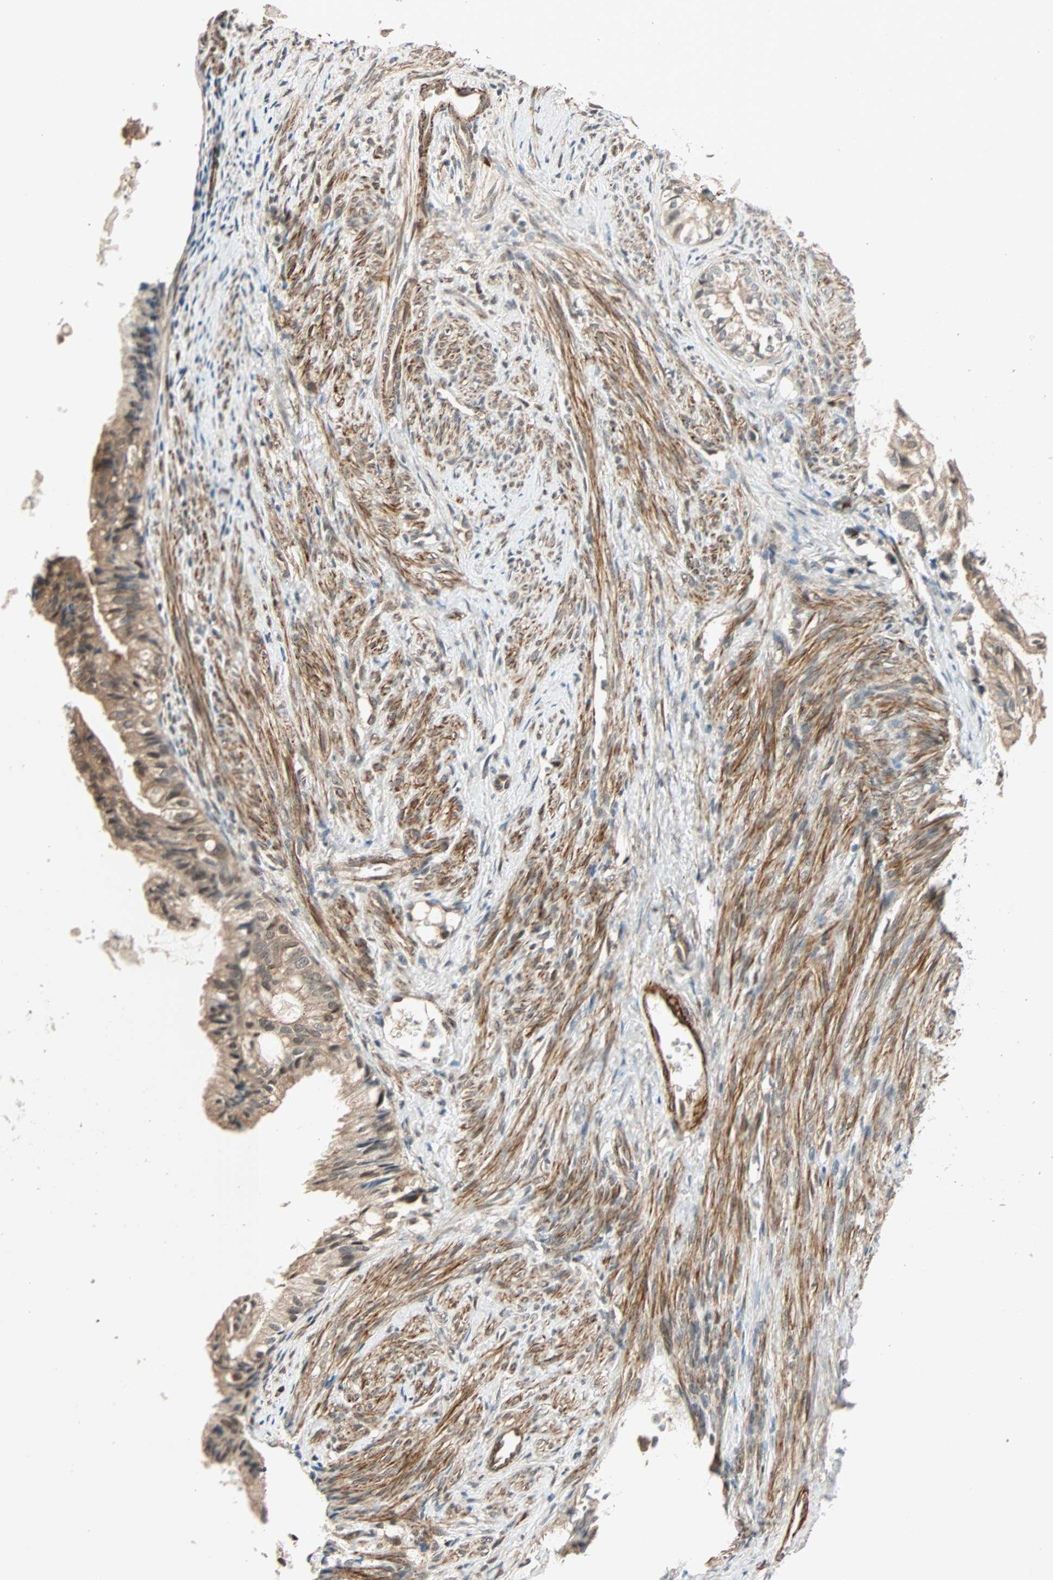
{"staining": {"intensity": "weak", "quantity": ">75%", "location": "cytoplasmic/membranous"}, "tissue": "cervical cancer", "cell_type": "Tumor cells", "image_type": "cancer", "snomed": [{"axis": "morphology", "description": "Normal tissue, NOS"}, {"axis": "morphology", "description": "Adenocarcinoma, NOS"}, {"axis": "topography", "description": "Cervix"}, {"axis": "topography", "description": "Endometrium"}], "caption": "A high-resolution photomicrograph shows immunohistochemistry staining of cervical cancer (adenocarcinoma), which reveals weak cytoplasmic/membranous positivity in about >75% of tumor cells. (IHC, brightfield microscopy, high magnification).", "gene": "QSER1", "patient": {"sex": "female", "age": 86}}